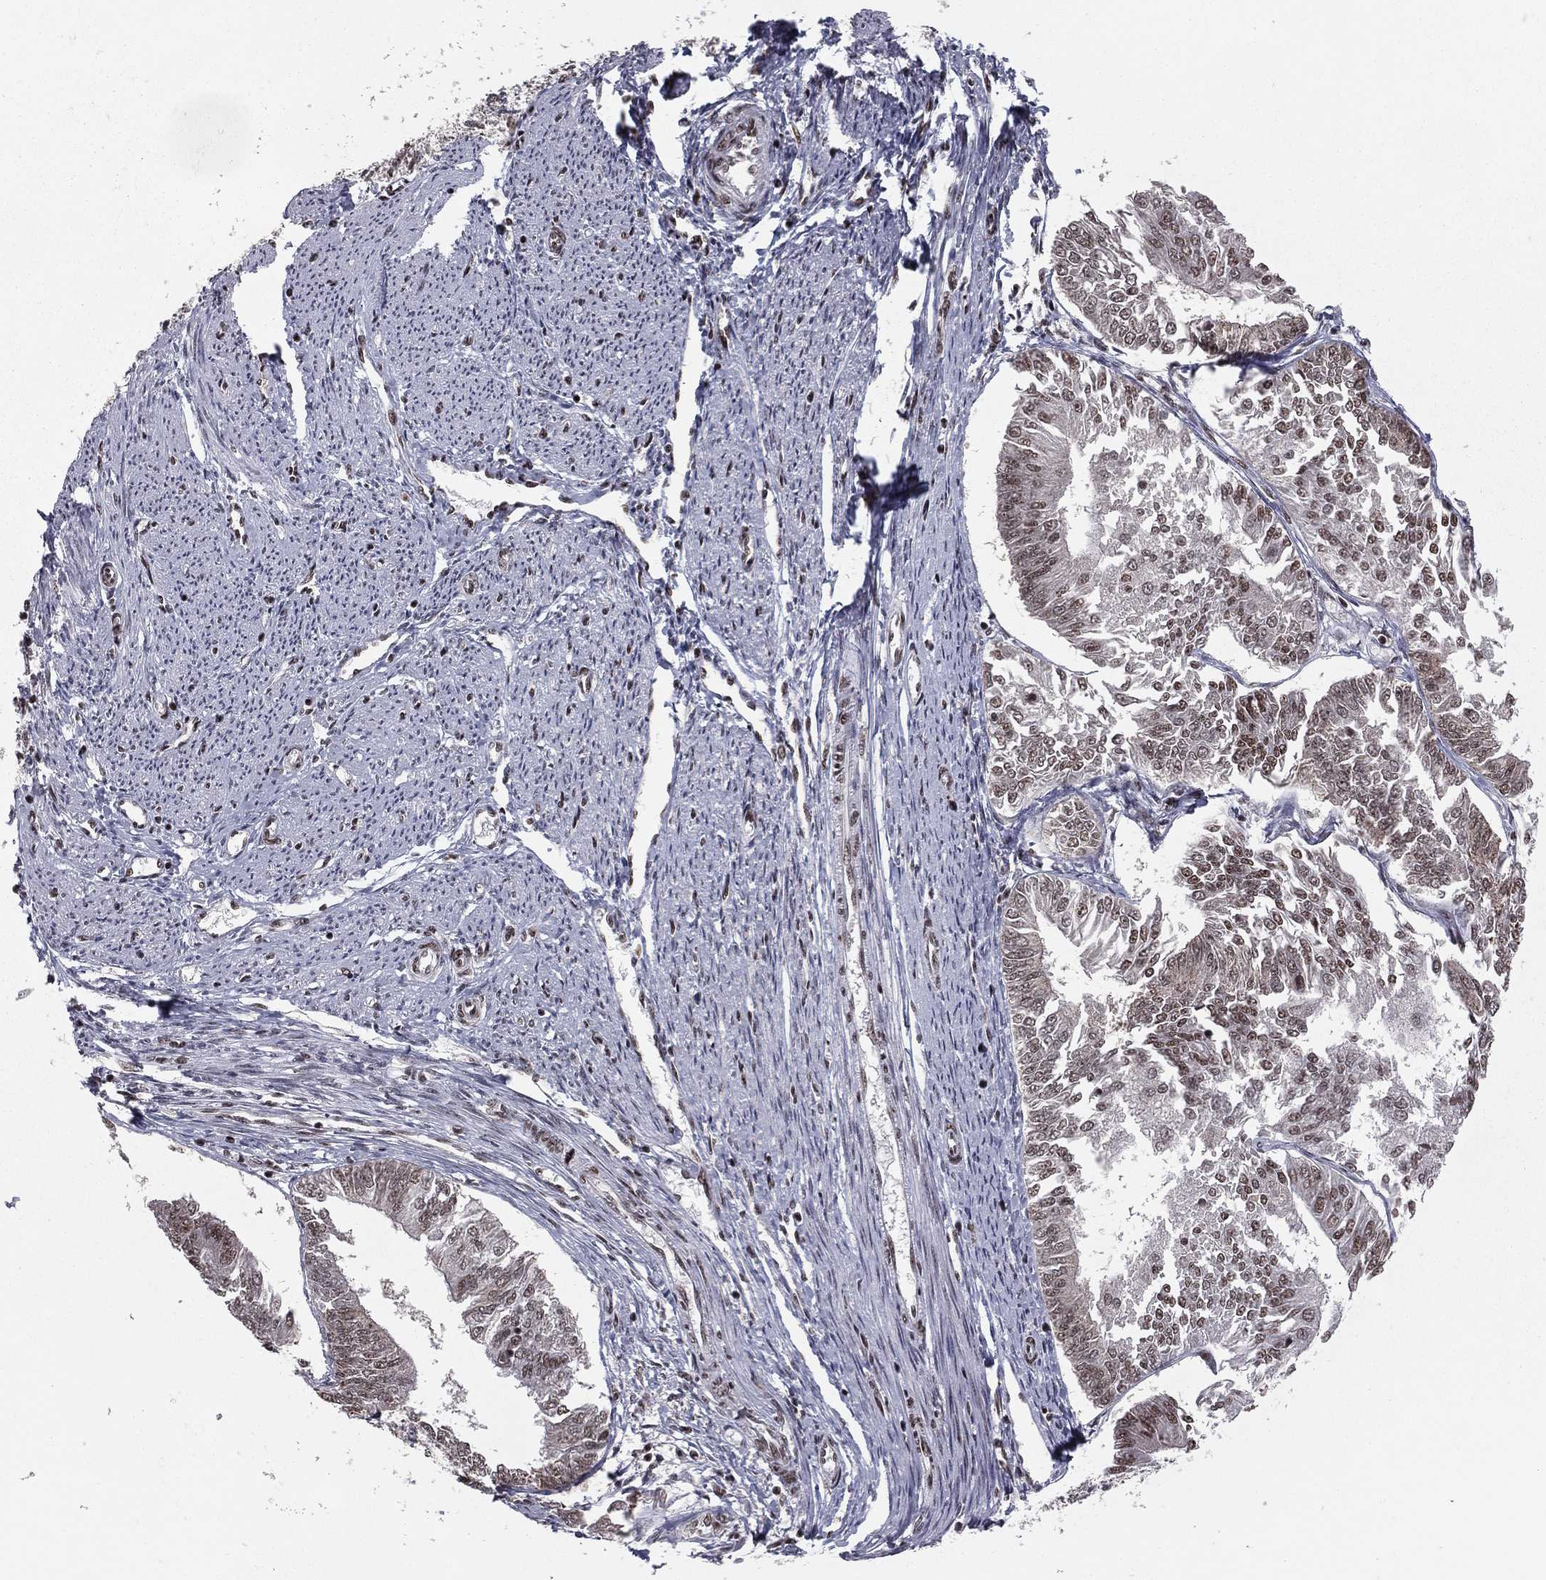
{"staining": {"intensity": "moderate", "quantity": "<25%", "location": "nuclear"}, "tissue": "endometrial cancer", "cell_type": "Tumor cells", "image_type": "cancer", "snomed": [{"axis": "morphology", "description": "Adenocarcinoma, NOS"}, {"axis": "topography", "description": "Endometrium"}], "caption": "Endometrial adenocarcinoma tissue reveals moderate nuclear expression in approximately <25% of tumor cells, visualized by immunohistochemistry. (DAB (3,3'-diaminobenzidine) IHC, brown staining for protein, blue staining for nuclei).", "gene": "NFYB", "patient": {"sex": "female", "age": 58}}